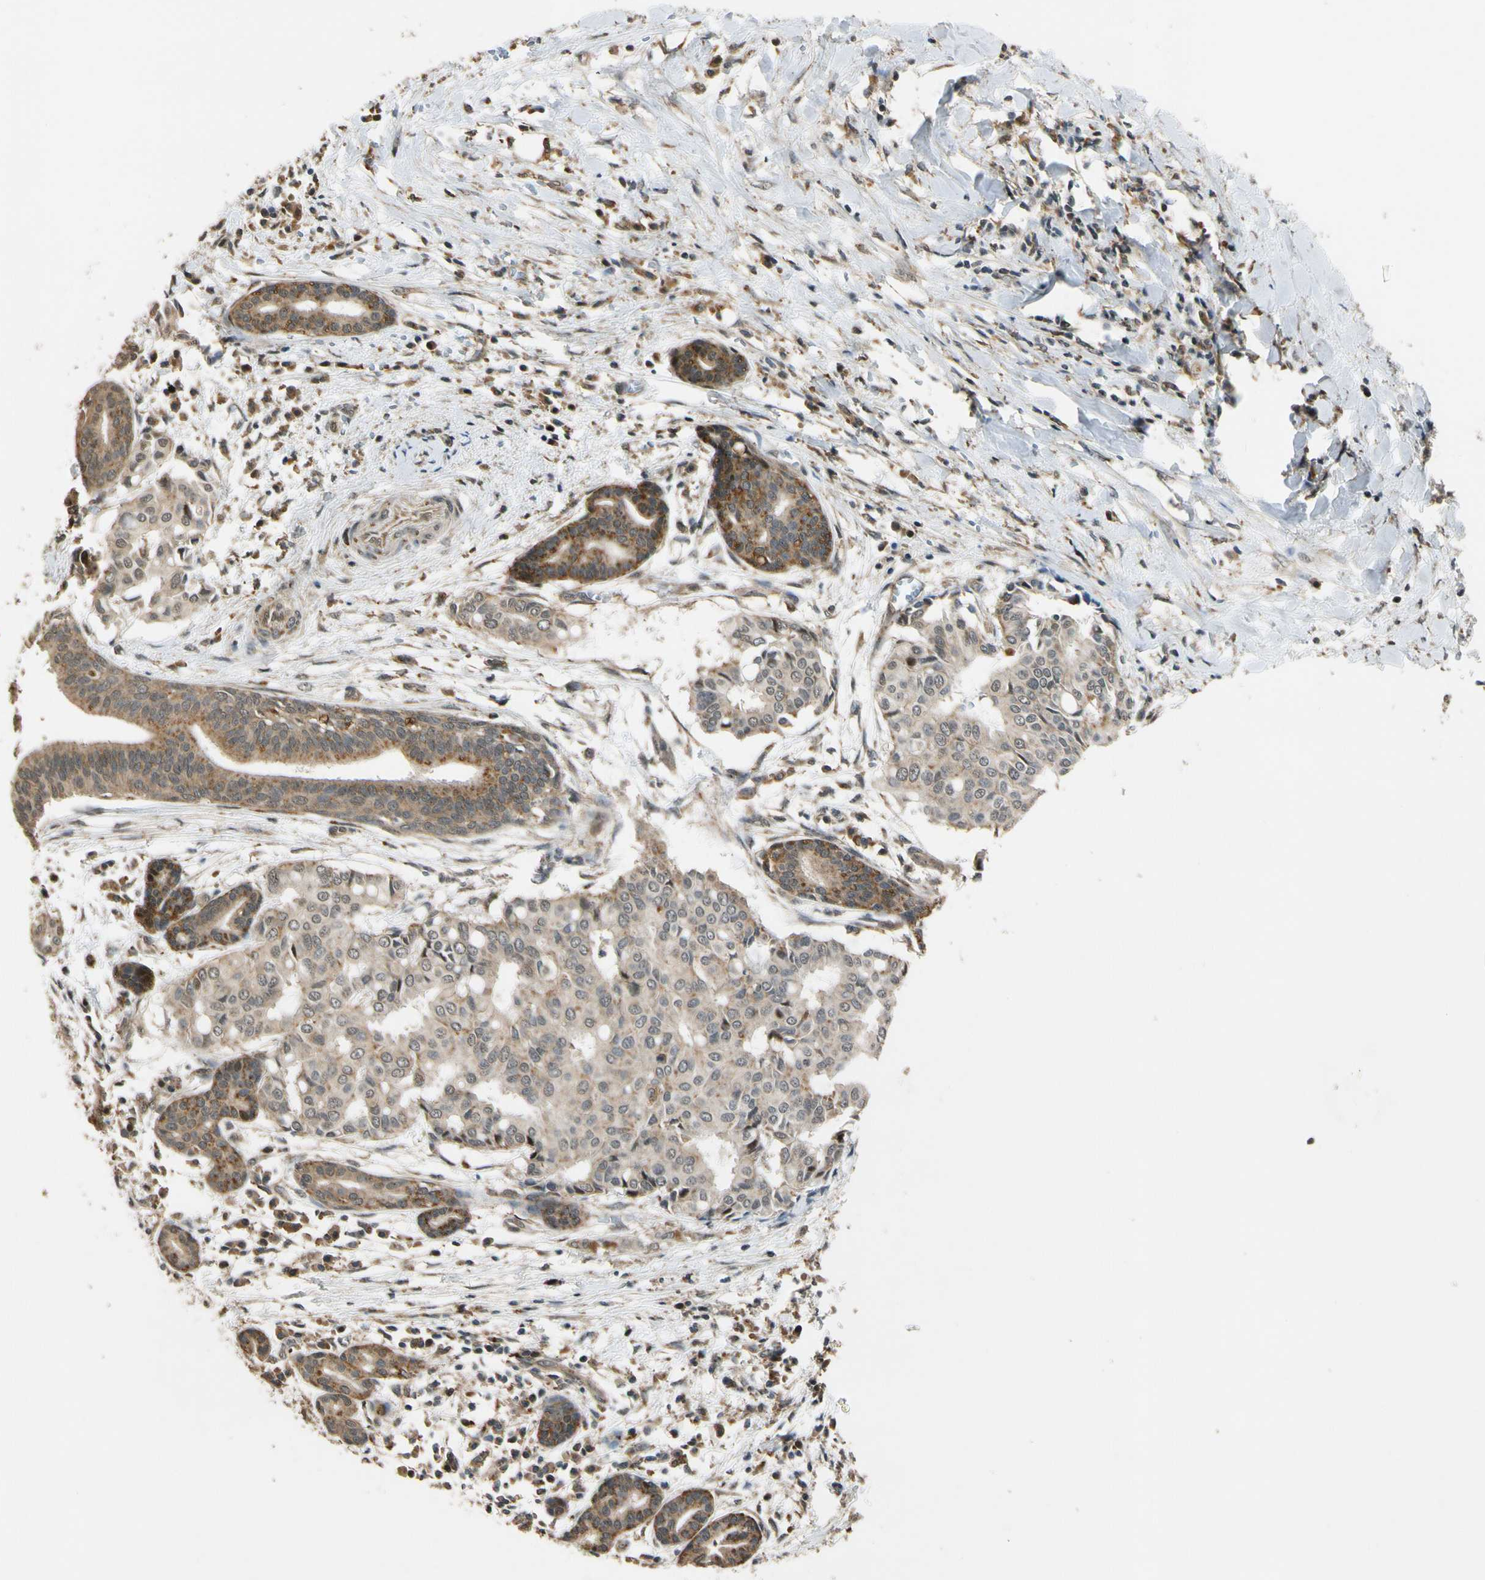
{"staining": {"intensity": "weak", "quantity": "25%-75%", "location": "cytoplasmic/membranous,nuclear"}, "tissue": "head and neck cancer", "cell_type": "Tumor cells", "image_type": "cancer", "snomed": [{"axis": "morphology", "description": "Adenocarcinoma, NOS"}, {"axis": "topography", "description": "Salivary gland"}, {"axis": "topography", "description": "Head-Neck"}], "caption": "A micrograph of adenocarcinoma (head and neck) stained for a protein exhibits weak cytoplasmic/membranous and nuclear brown staining in tumor cells.", "gene": "LAMTOR1", "patient": {"sex": "female", "age": 59}}